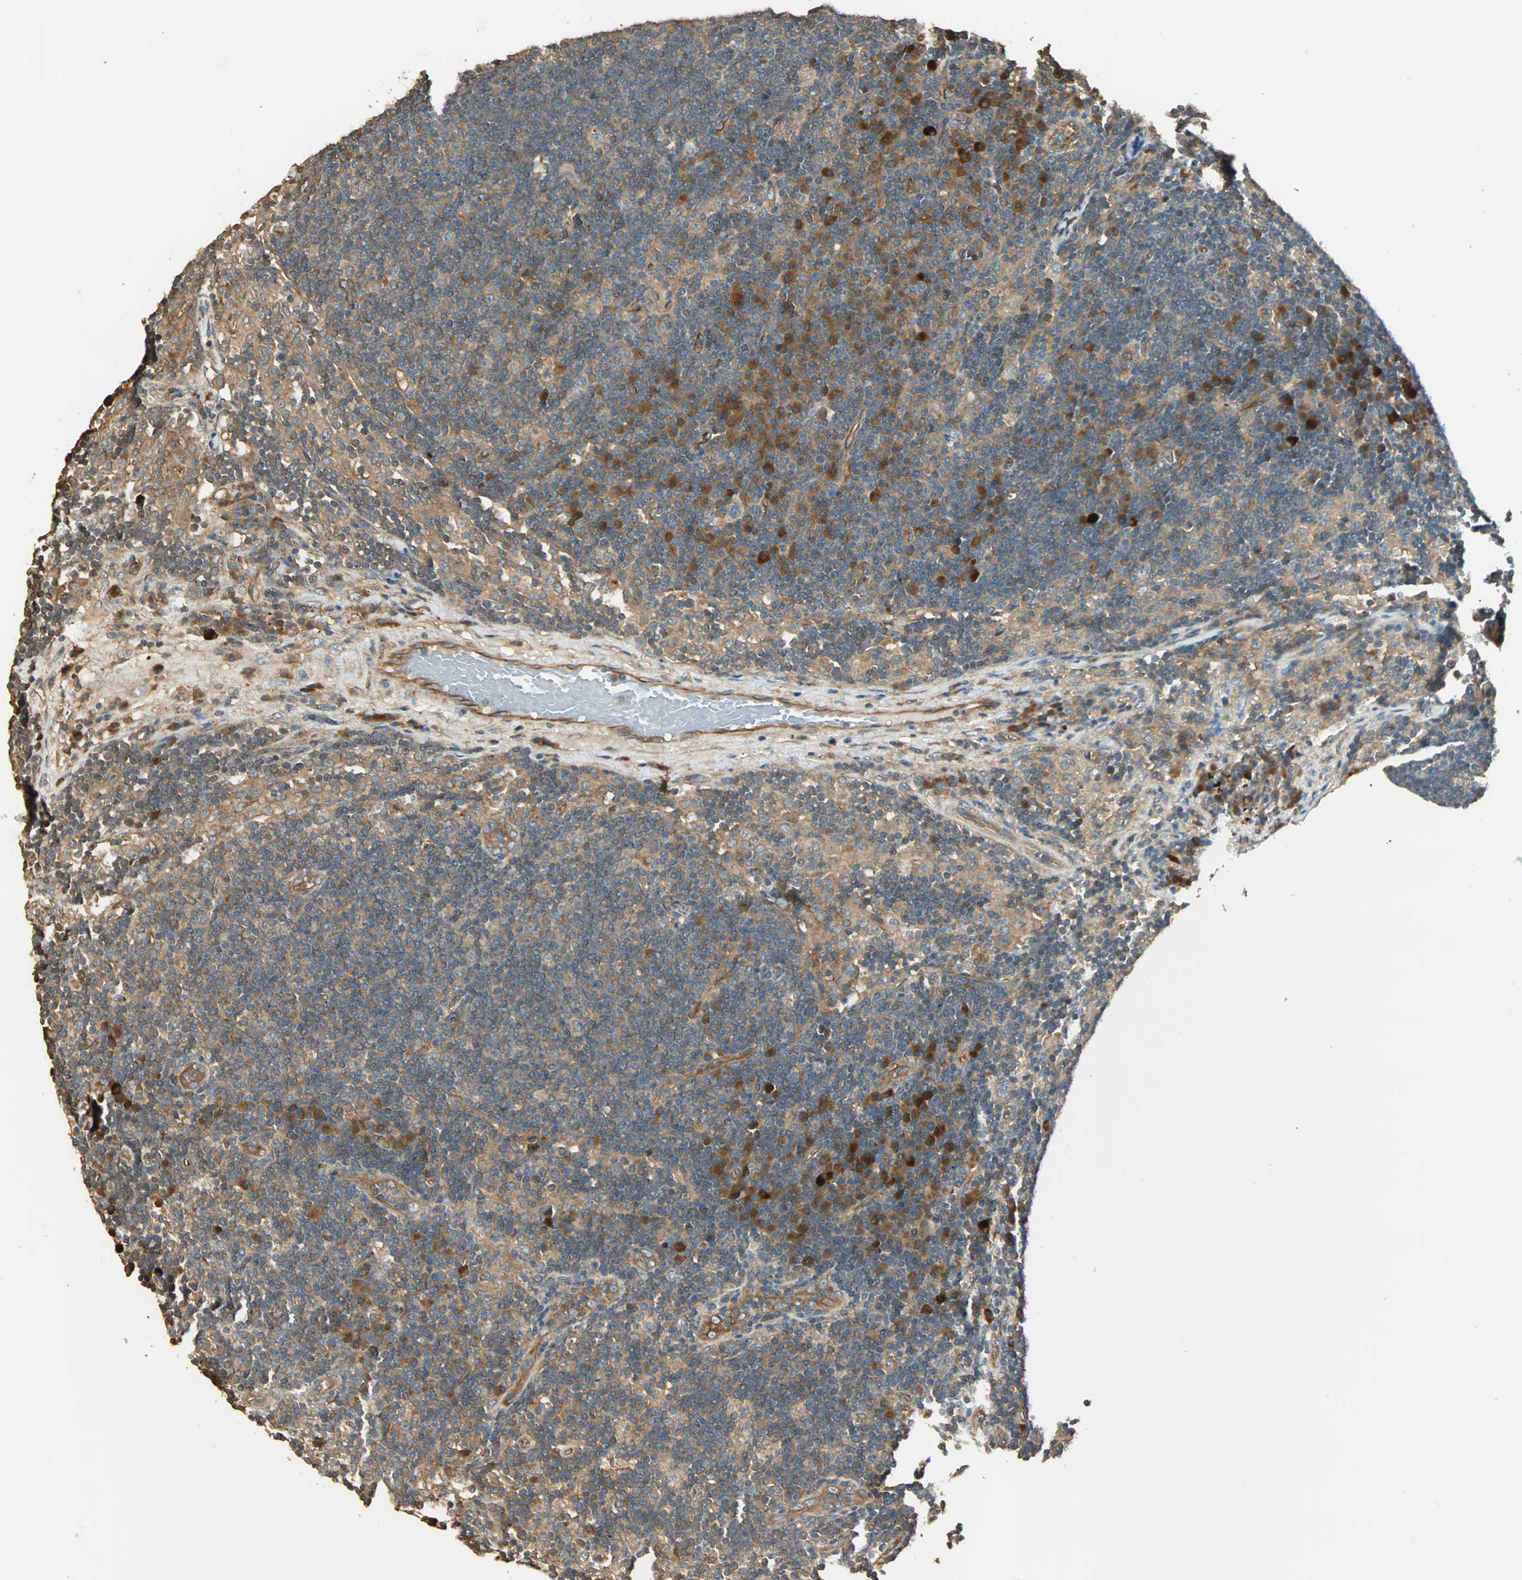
{"staining": {"intensity": "moderate", "quantity": "<25%", "location": "cytoplasmic/membranous"}, "tissue": "lymph node", "cell_type": "Germinal center cells", "image_type": "normal", "snomed": [{"axis": "morphology", "description": "Normal tissue, NOS"}, {"axis": "morphology", "description": "Squamous cell carcinoma, metastatic, NOS"}, {"axis": "topography", "description": "Lymph node"}], "caption": "Germinal center cells reveal low levels of moderate cytoplasmic/membranous staining in about <25% of cells in benign lymph node.", "gene": "GALK1", "patient": {"sex": "female", "age": 53}}